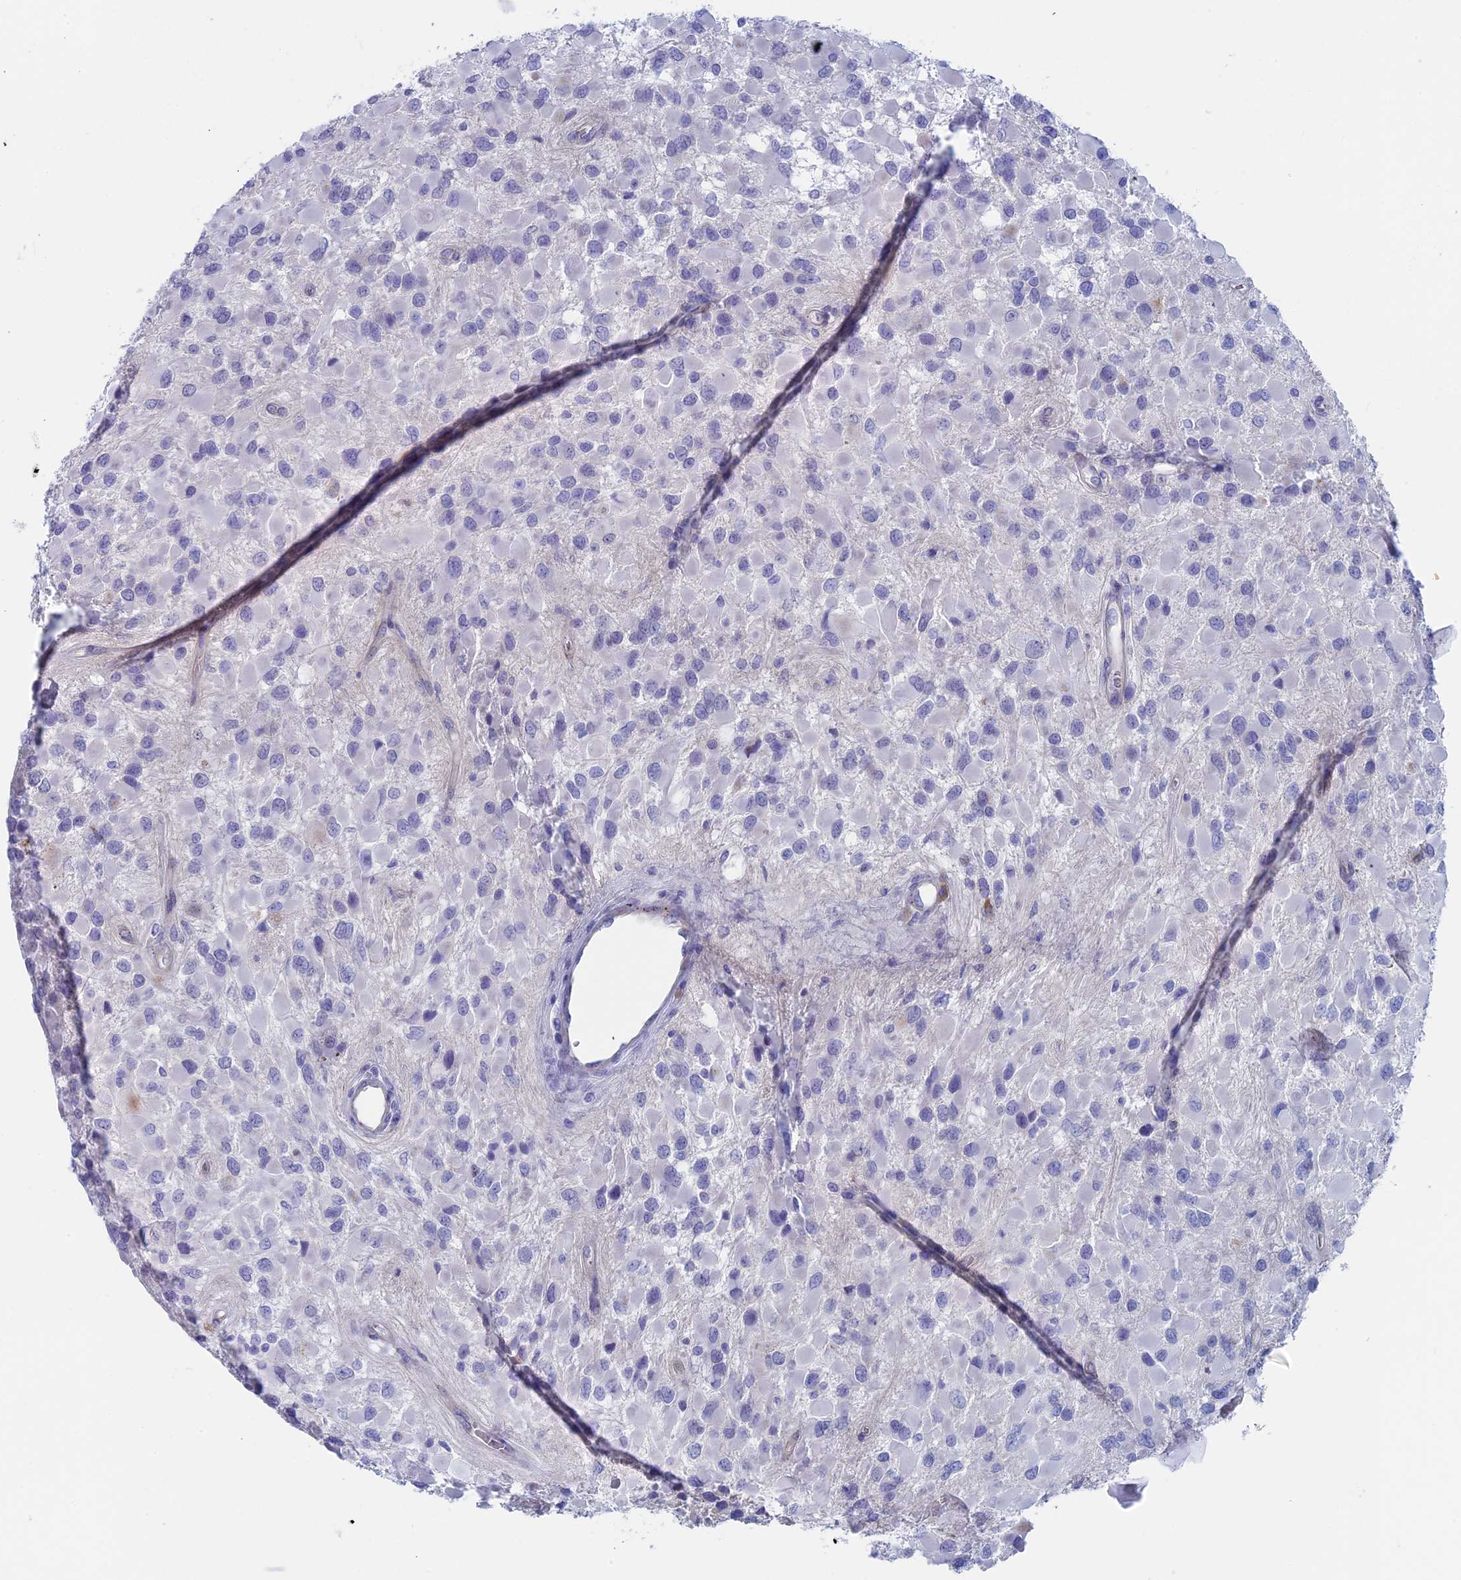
{"staining": {"intensity": "negative", "quantity": "none", "location": "none"}, "tissue": "glioma", "cell_type": "Tumor cells", "image_type": "cancer", "snomed": [{"axis": "morphology", "description": "Glioma, malignant, High grade"}, {"axis": "topography", "description": "Brain"}], "caption": "A photomicrograph of glioma stained for a protein reveals no brown staining in tumor cells. The staining is performed using DAB (3,3'-diaminobenzidine) brown chromogen with nuclei counter-stained in using hematoxylin.", "gene": "MAGEB6", "patient": {"sex": "male", "age": 53}}